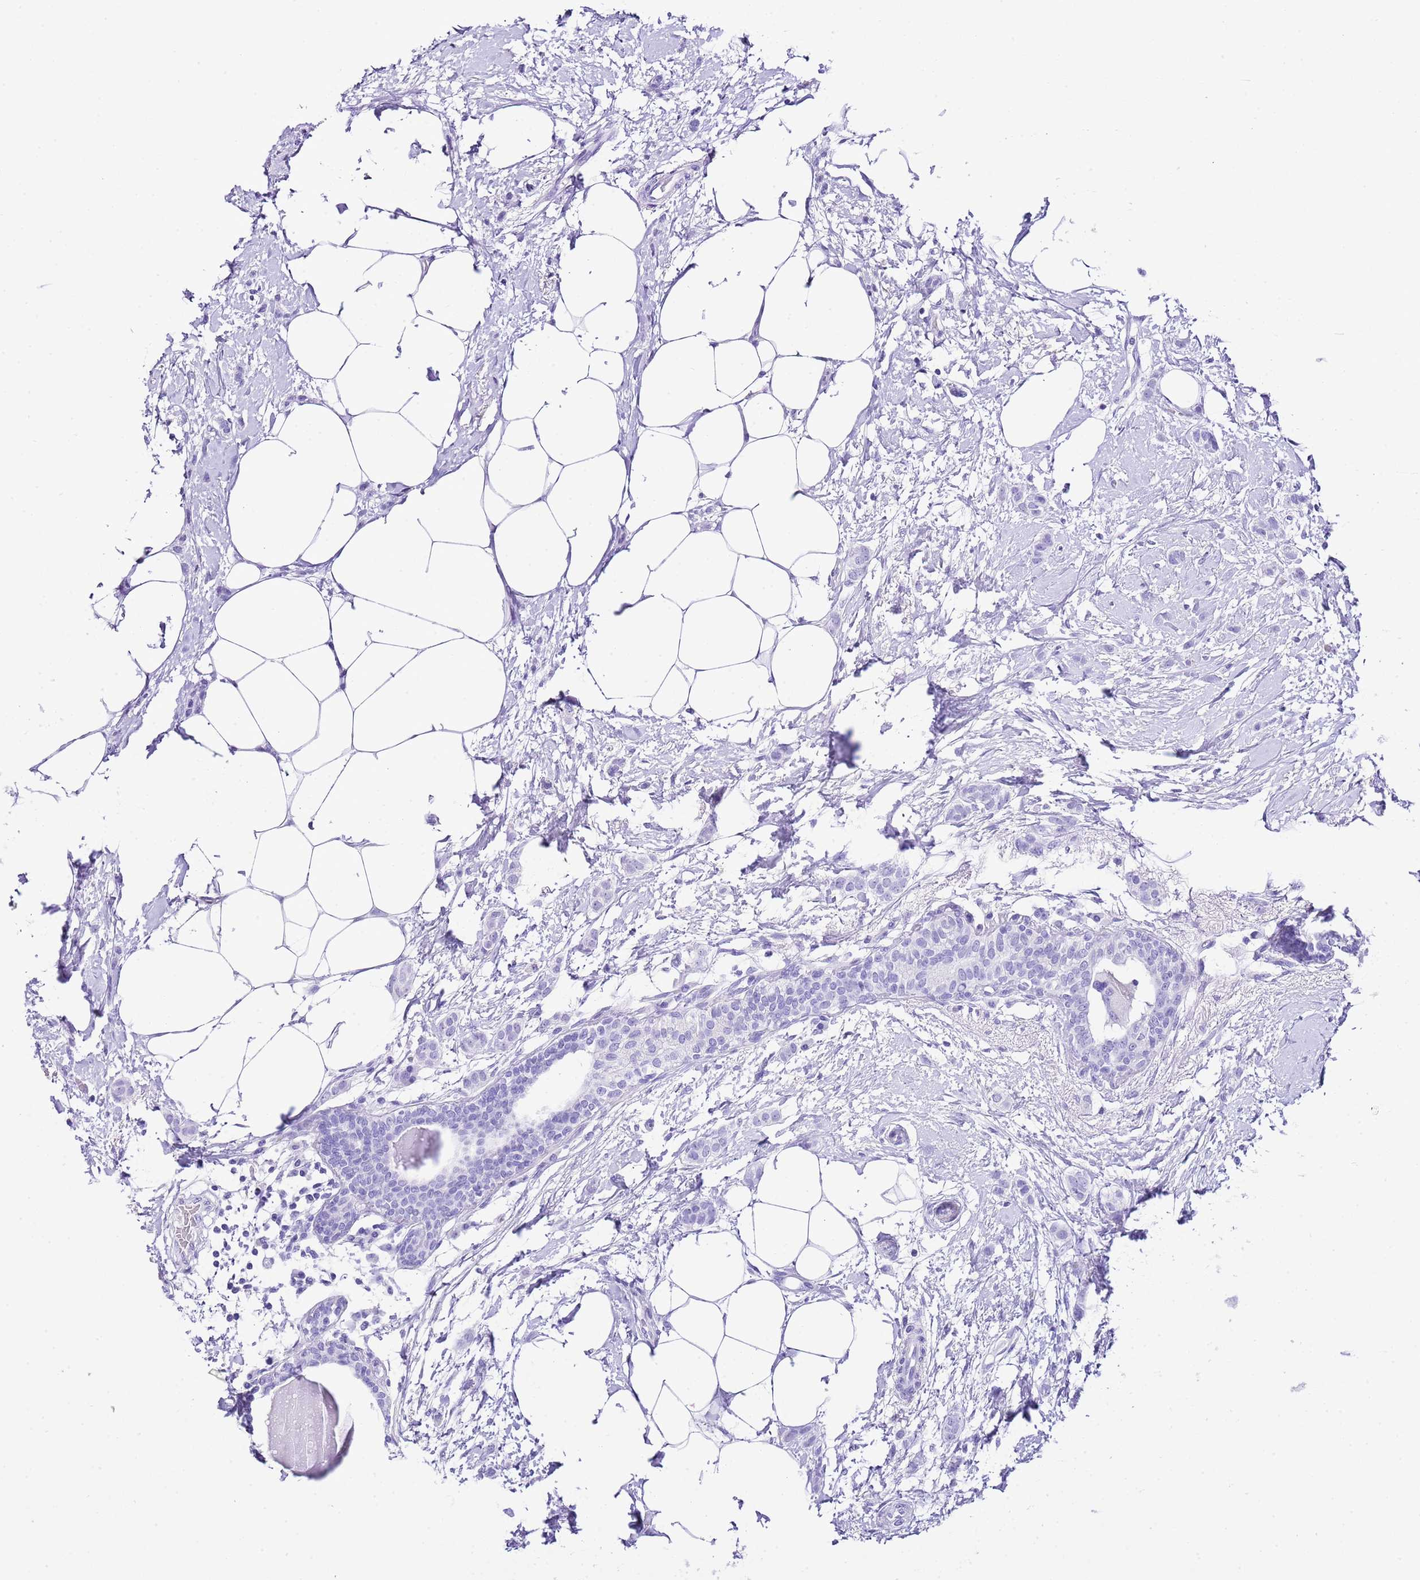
{"staining": {"intensity": "negative", "quantity": "none", "location": "none"}, "tissue": "breast cancer", "cell_type": "Tumor cells", "image_type": "cancer", "snomed": [{"axis": "morphology", "description": "Duct carcinoma"}, {"axis": "topography", "description": "Breast"}], "caption": "Tumor cells are negative for brown protein staining in breast infiltrating ductal carcinoma.", "gene": "KCNC1", "patient": {"sex": "female", "age": 72}}